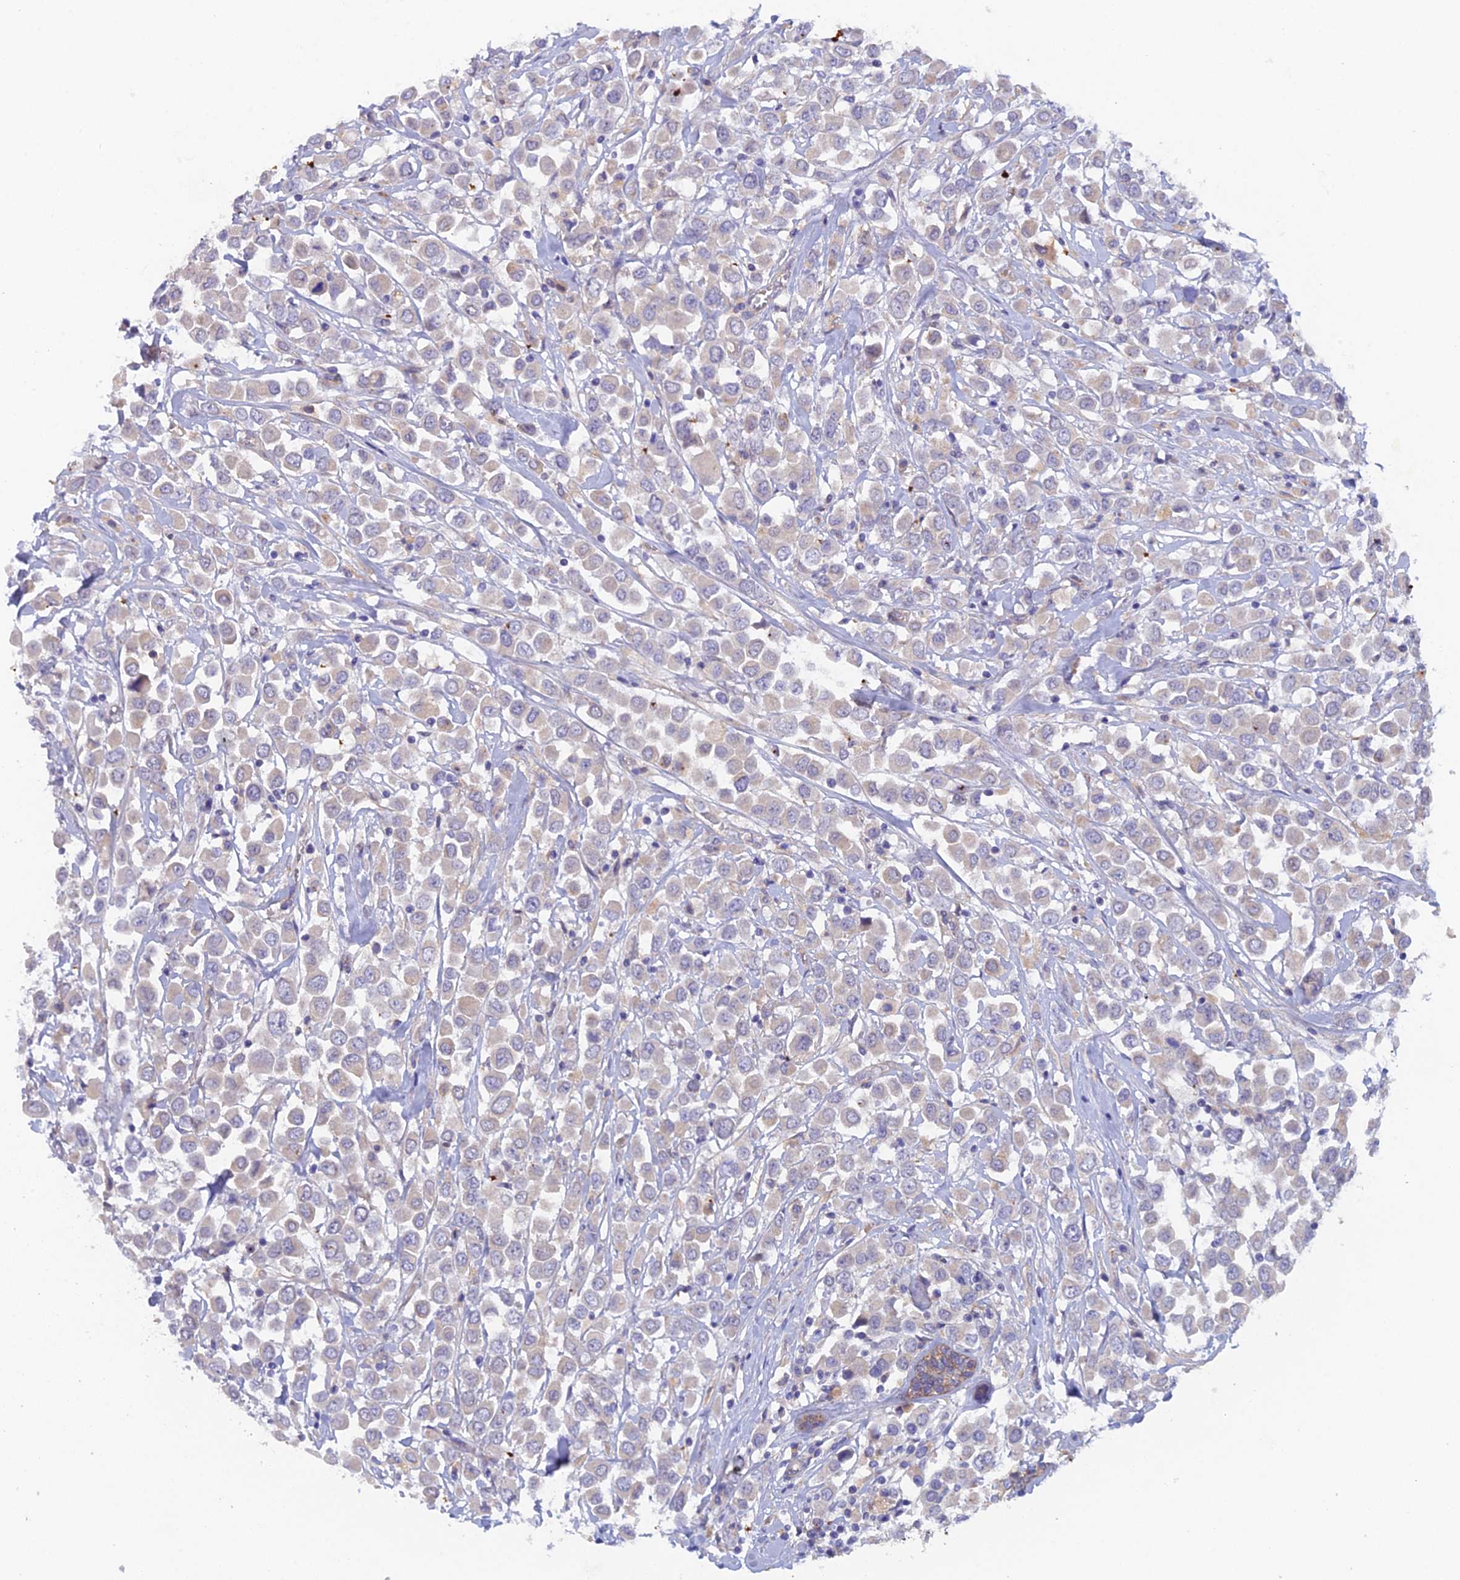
{"staining": {"intensity": "negative", "quantity": "none", "location": "none"}, "tissue": "breast cancer", "cell_type": "Tumor cells", "image_type": "cancer", "snomed": [{"axis": "morphology", "description": "Duct carcinoma"}, {"axis": "topography", "description": "Breast"}], "caption": "This is an IHC histopathology image of human breast infiltrating ductal carcinoma. There is no expression in tumor cells.", "gene": "FZR1", "patient": {"sex": "female", "age": 61}}